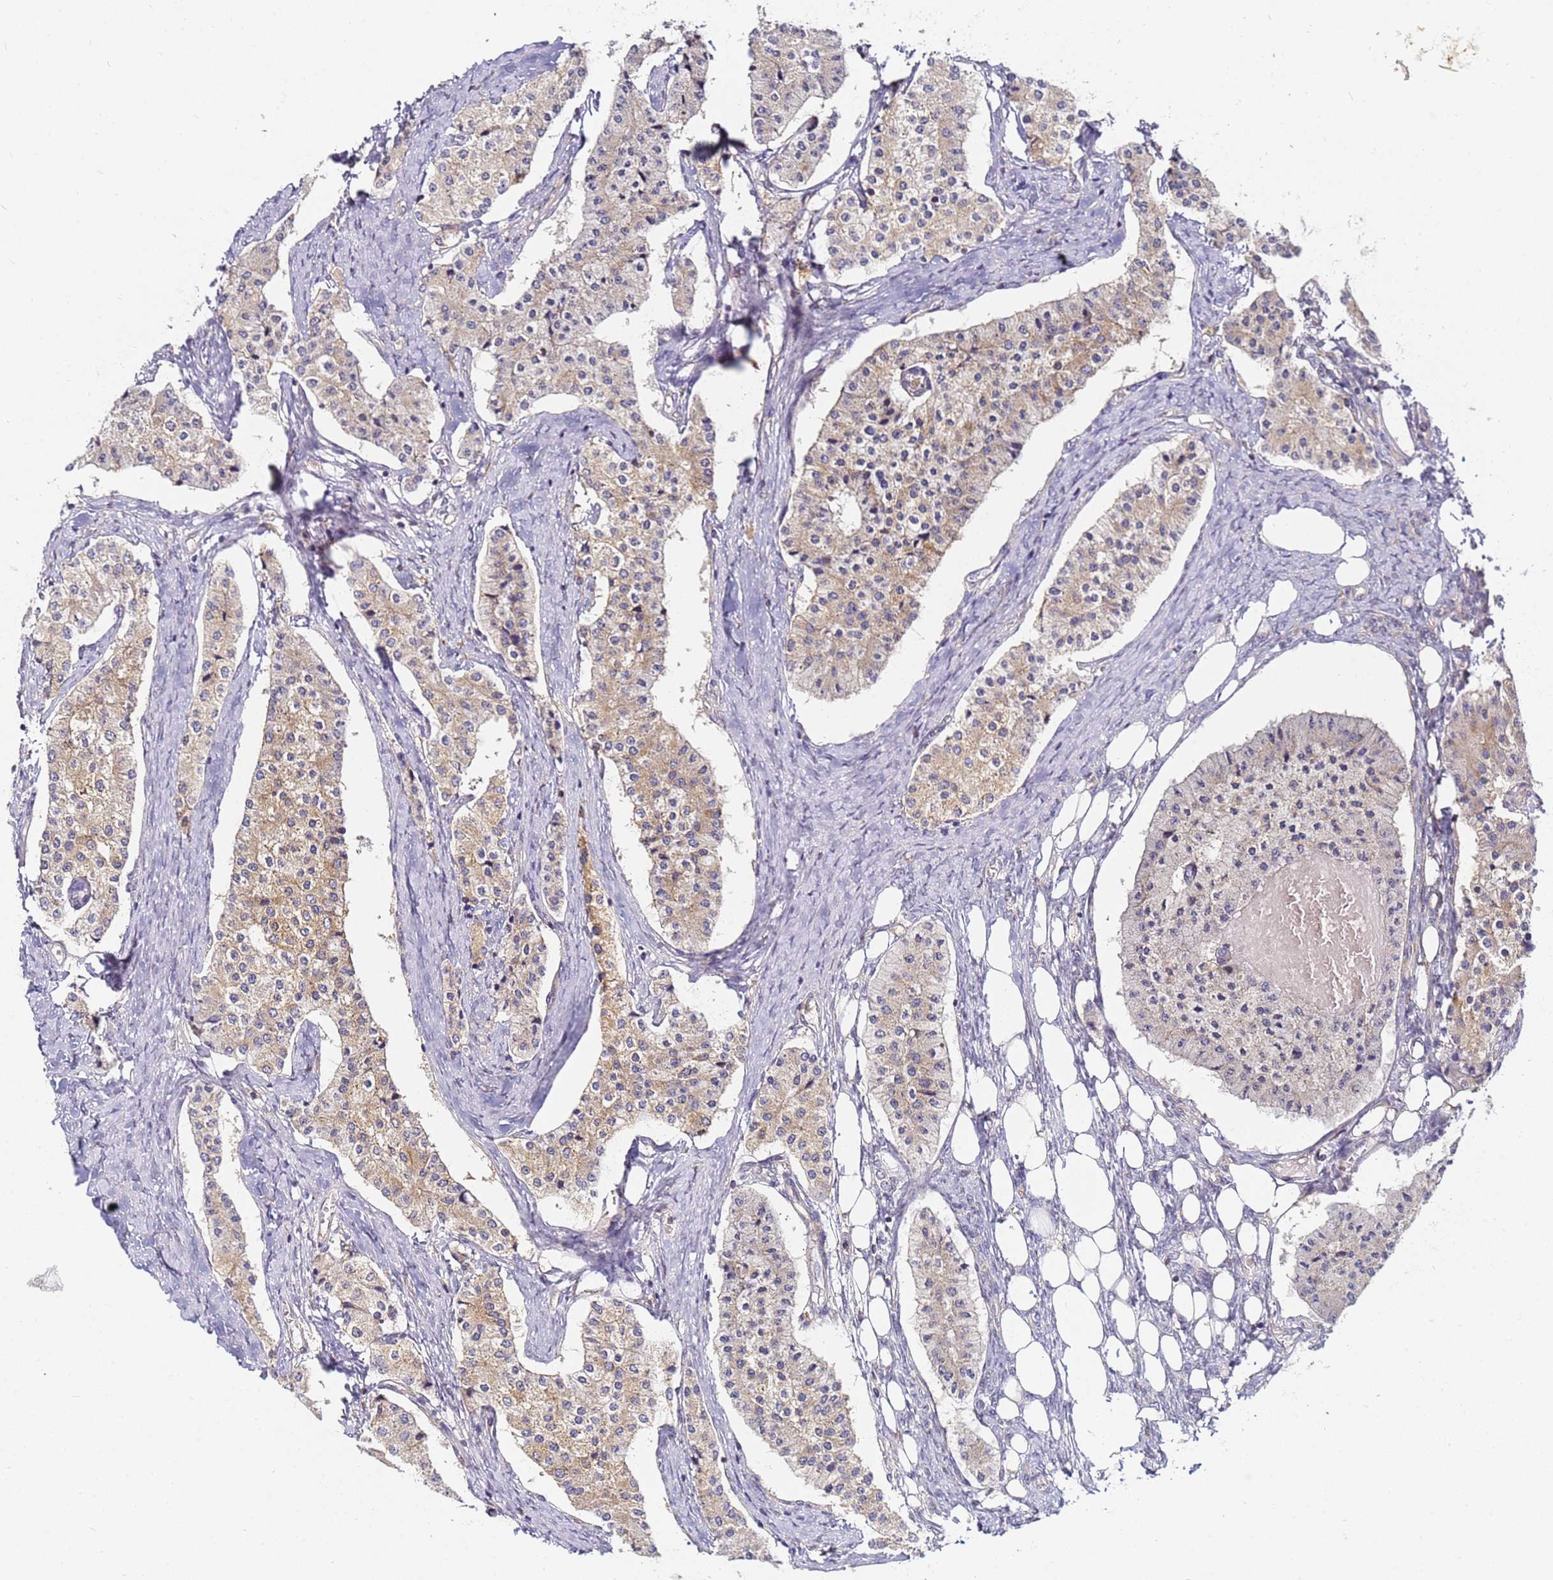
{"staining": {"intensity": "moderate", "quantity": ">75%", "location": "cytoplasmic/membranous"}, "tissue": "carcinoid", "cell_type": "Tumor cells", "image_type": "cancer", "snomed": [{"axis": "morphology", "description": "Carcinoid, malignant, NOS"}, {"axis": "topography", "description": "Colon"}], "caption": "High-magnification brightfield microscopy of carcinoid stained with DAB (brown) and counterstained with hematoxylin (blue). tumor cells exhibit moderate cytoplasmic/membranous staining is appreciated in about>75% of cells.", "gene": "CHM", "patient": {"sex": "female", "age": 52}}